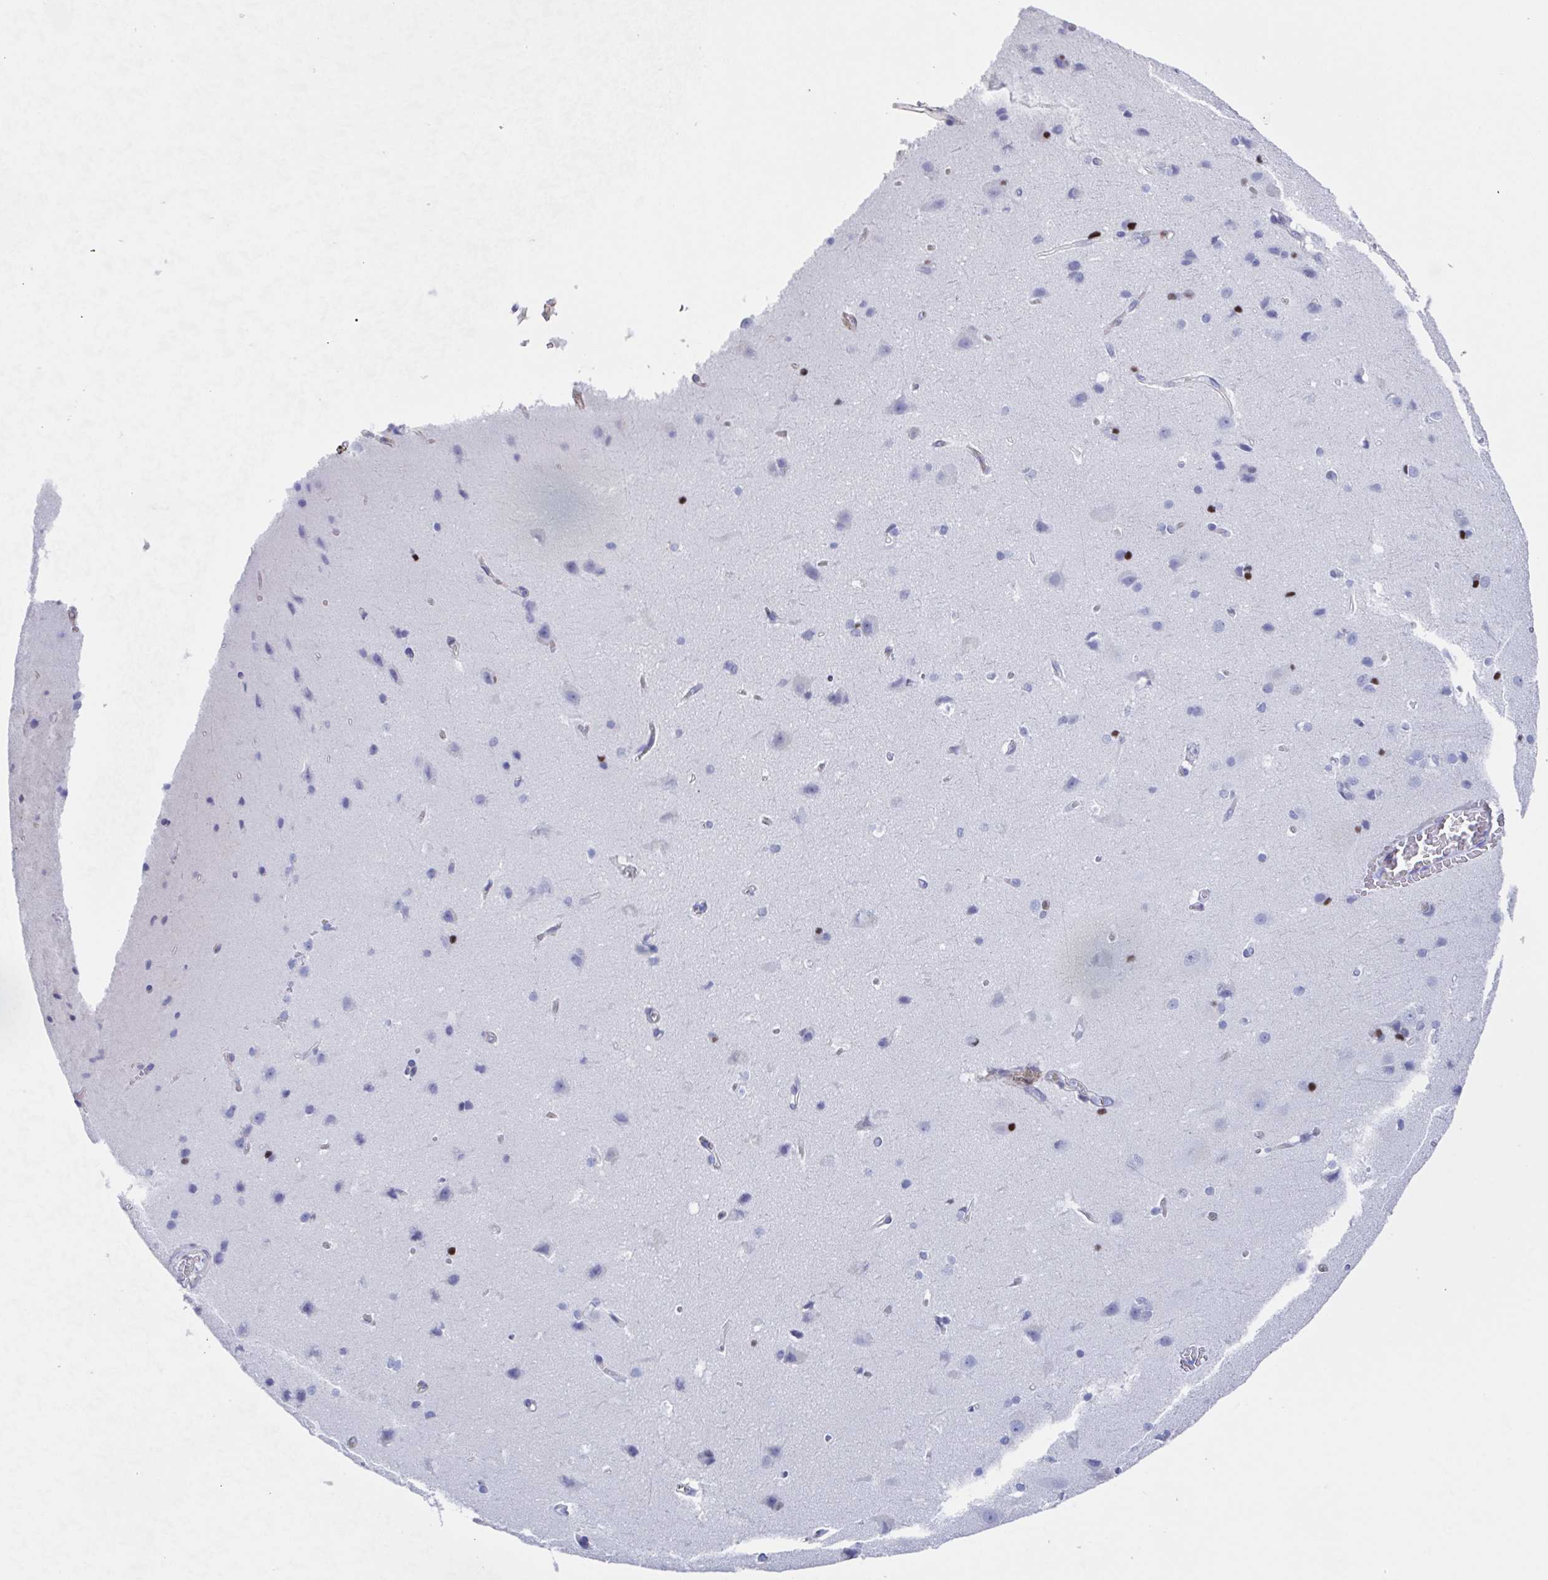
{"staining": {"intensity": "negative", "quantity": "none", "location": "none"}, "tissue": "cerebral cortex", "cell_type": "Endothelial cells", "image_type": "normal", "snomed": [{"axis": "morphology", "description": "Normal tissue, NOS"}, {"axis": "topography", "description": "Cerebral cortex"}], "caption": "IHC histopathology image of unremarkable cerebral cortex: cerebral cortex stained with DAB (3,3'-diaminobenzidine) reveals no significant protein expression in endothelial cells. The staining was performed using DAB (3,3'-diaminobenzidine) to visualize the protein expression in brown, while the nuclei were stained in blue with hematoxylin (Magnification: 20x).", "gene": "PBOV1", "patient": {"sex": "male", "age": 37}}